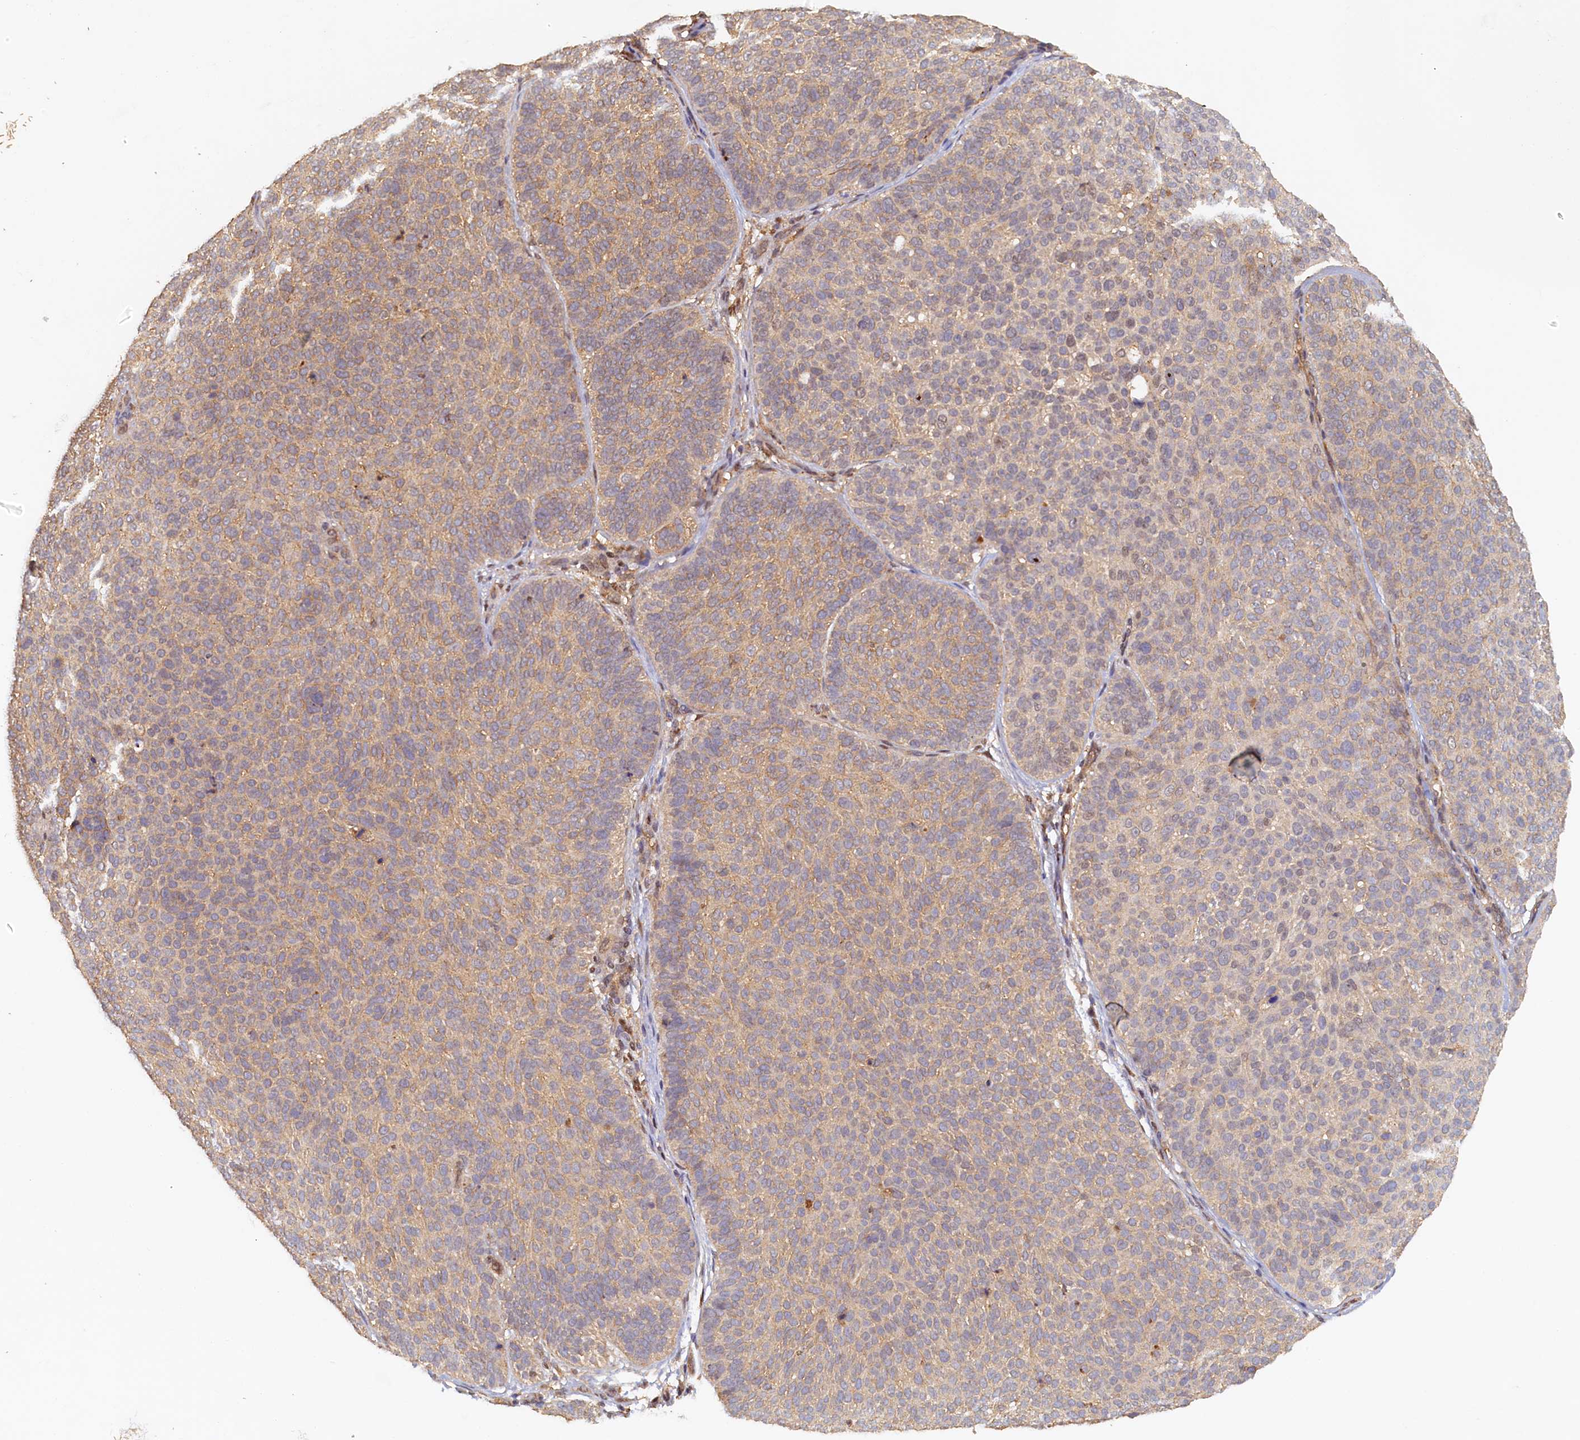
{"staining": {"intensity": "weak", "quantity": ">75%", "location": "cytoplasmic/membranous"}, "tissue": "skin cancer", "cell_type": "Tumor cells", "image_type": "cancer", "snomed": [{"axis": "morphology", "description": "Basal cell carcinoma"}, {"axis": "topography", "description": "Skin"}], "caption": "Protein analysis of basal cell carcinoma (skin) tissue displays weak cytoplasmic/membranous expression in approximately >75% of tumor cells.", "gene": "UBL7", "patient": {"sex": "male", "age": 85}}